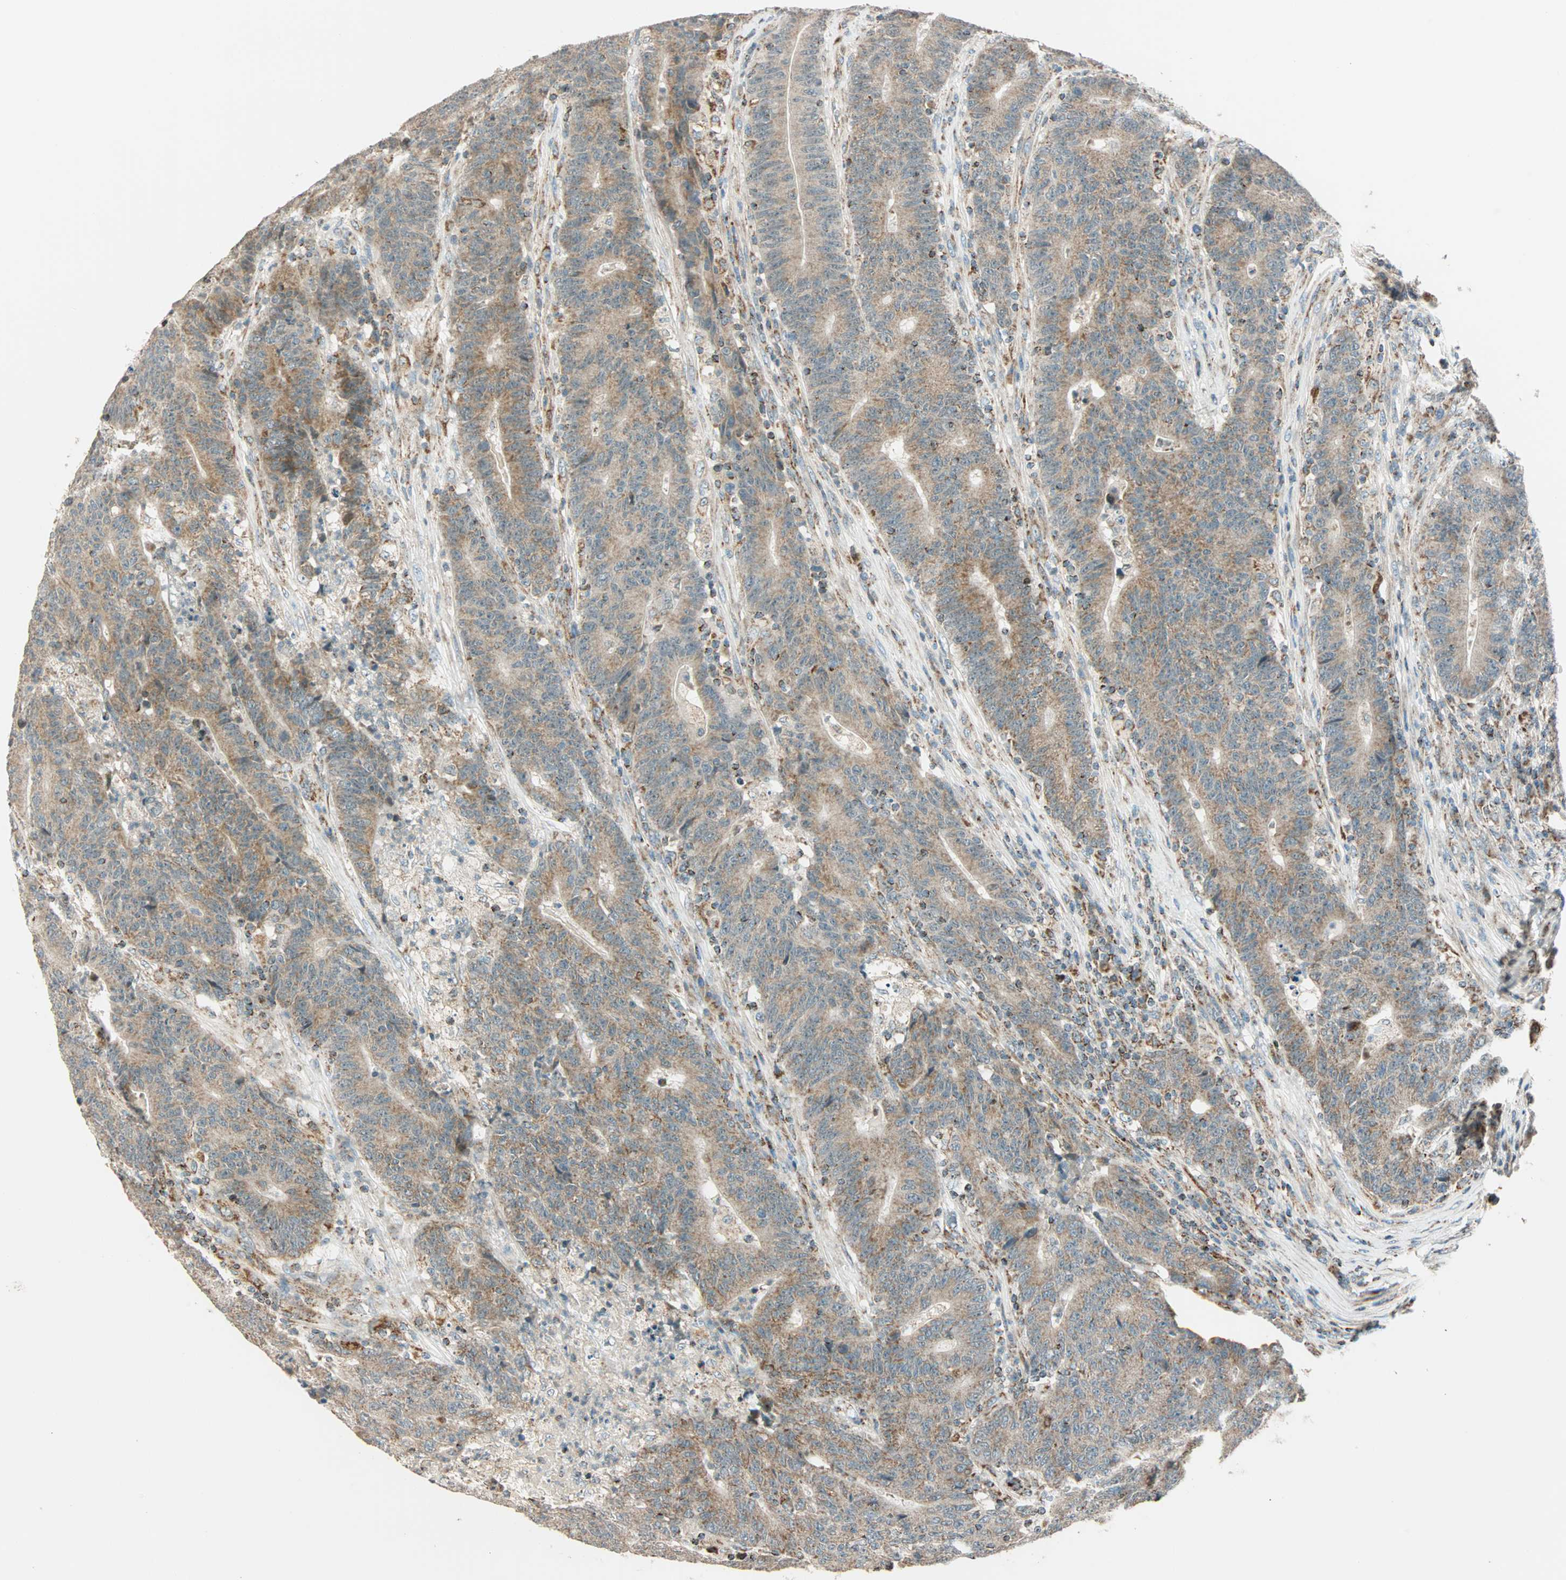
{"staining": {"intensity": "moderate", "quantity": ">75%", "location": "cytoplasmic/membranous"}, "tissue": "colorectal cancer", "cell_type": "Tumor cells", "image_type": "cancer", "snomed": [{"axis": "morphology", "description": "Normal tissue, NOS"}, {"axis": "morphology", "description": "Adenocarcinoma, NOS"}, {"axis": "topography", "description": "Colon"}], "caption": "Human colorectal cancer (adenocarcinoma) stained with a brown dye demonstrates moderate cytoplasmic/membranous positive staining in approximately >75% of tumor cells.", "gene": "SPRY4", "patient": {"sex": "female", "age": 75}}